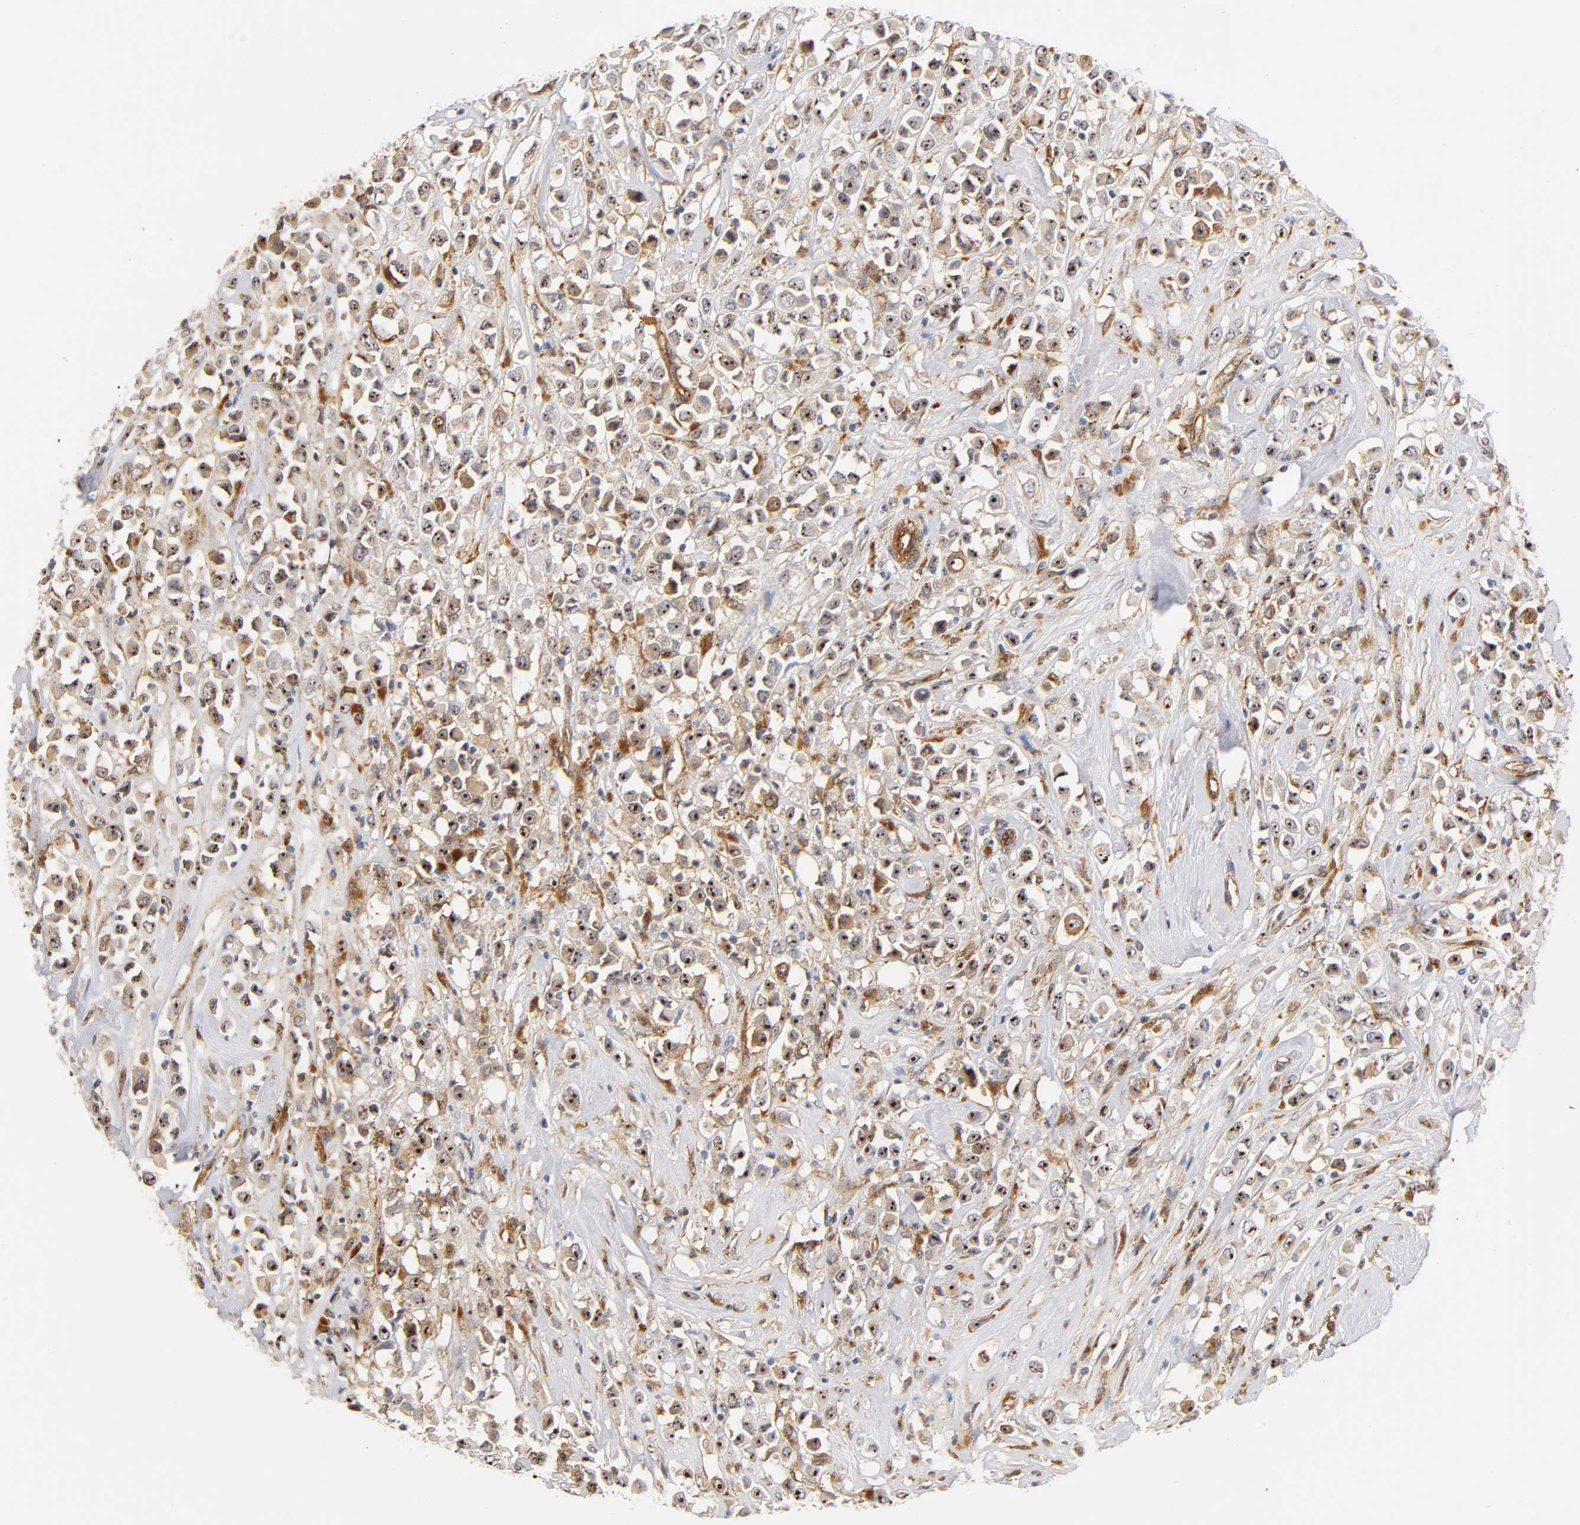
{"staining": {"intensity": "strong", "quantity": ">75%", "location": "cytoplasmic/membranous,nuclear"}, "tissue": "breast cancer", "cell_type": "Tumor cells", "image_type": "cancer", "snomed": [{"axis": "morphology", "description": "Duct carcinoma"}, {"axis": "topography", "description": "Breast"}], "caption": "Human breast cancer (infiltrating ductal carcinoma) stained with a brown dye demonstrates strong cytoplasmic/membranous and nuclear positive expression in approximately >75% of tumor cells.", "gene": "PLD1", "patient": {"sex": "female", "age": 61}}